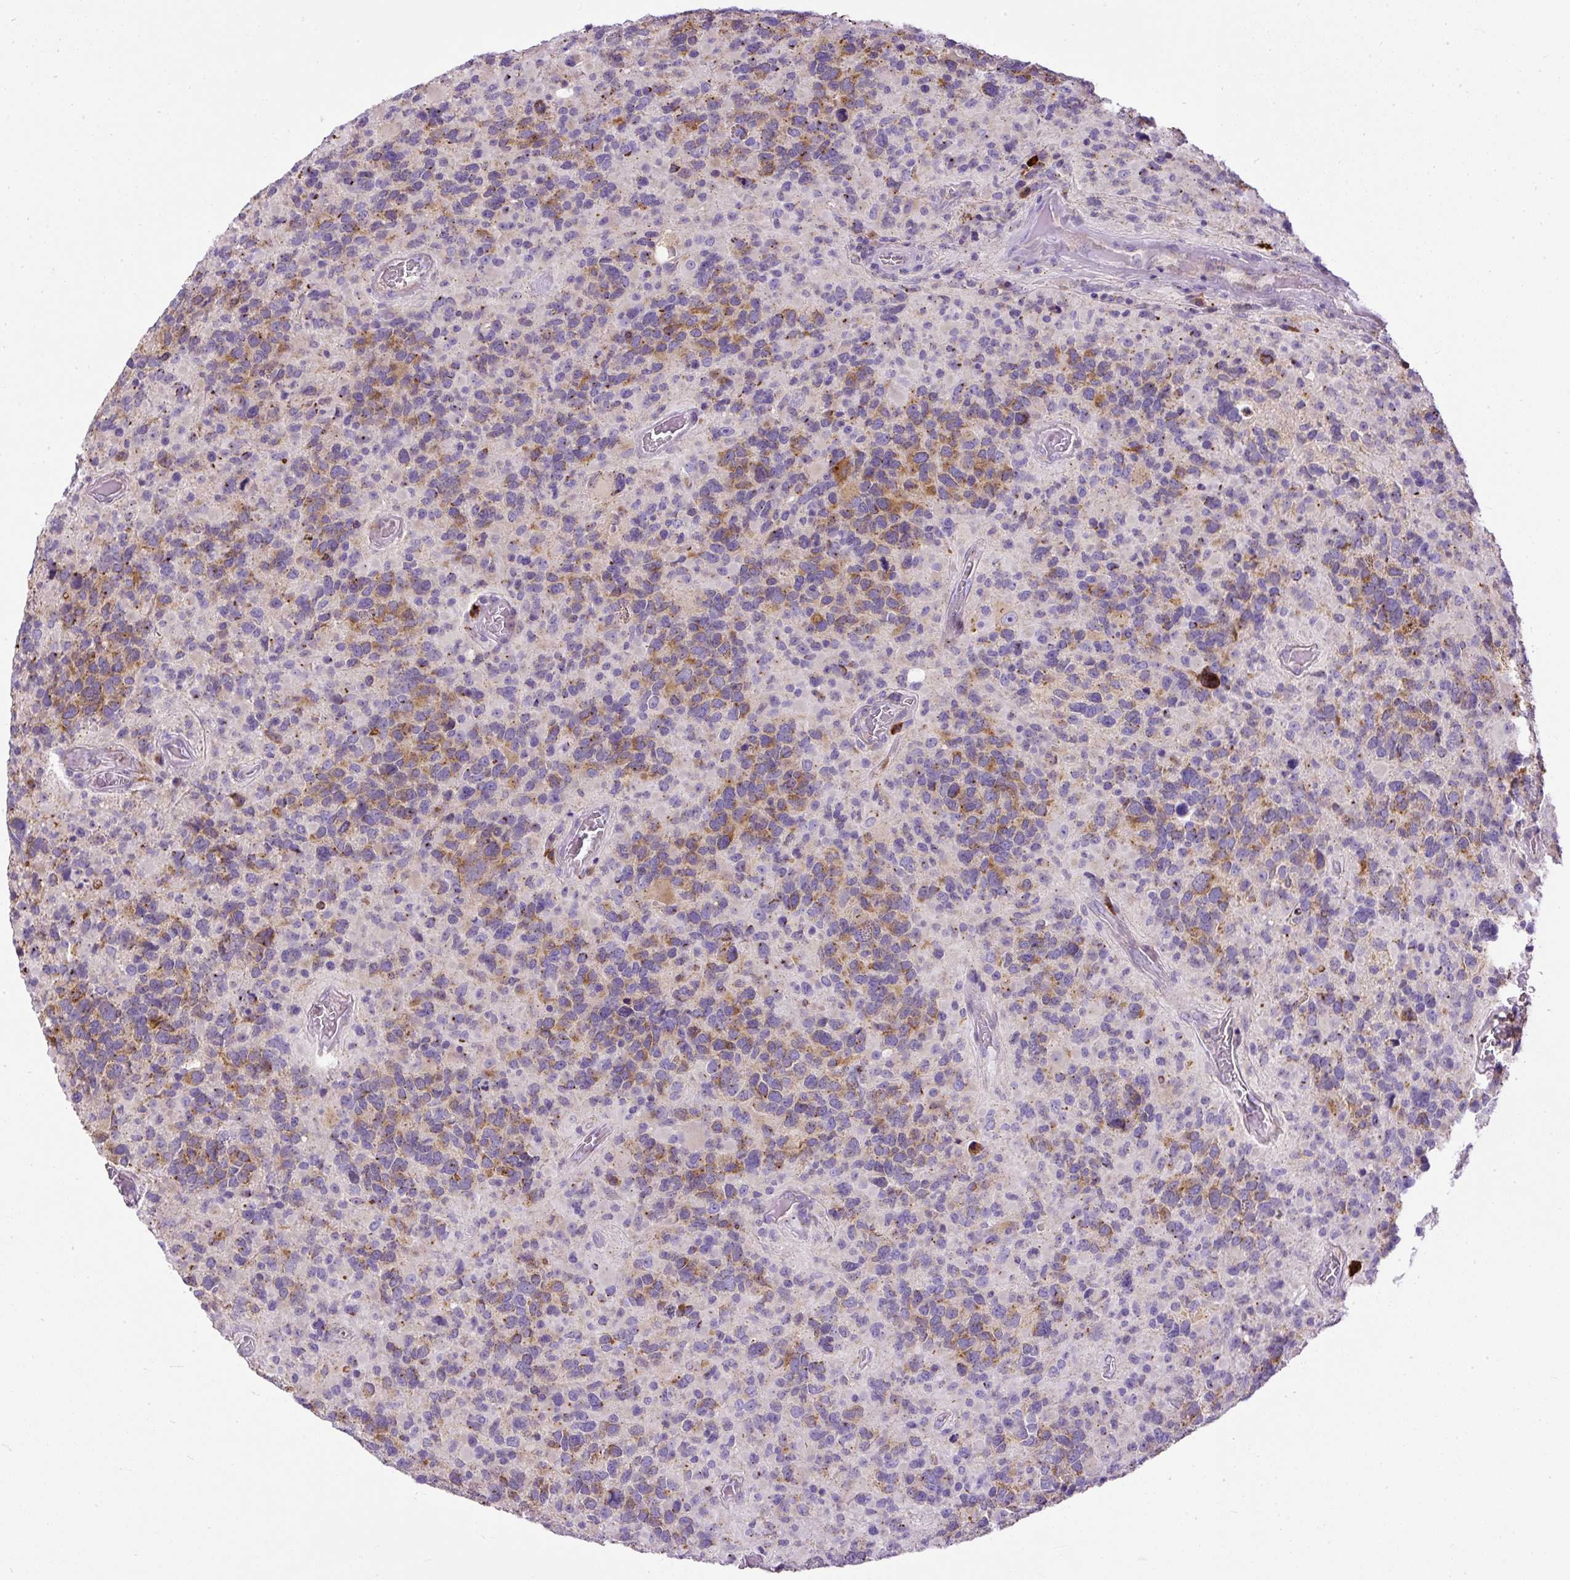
{"staining": {"intensity": "moderate", "quantity": "25%-75%", "location": "cytoplasmic/membranous"}, "tissue": "glioma", "cell_type": "Tumor cells", "image_type": "cancer", "snomed": [{"axis": "morphology", "description": "Glioma, malignant, High grade"}, {"axis": "topography", "description": "Brain"}], "caption": "Glioma was stained to show a protein in brown. There is medium levels of moderate cytoplasmic/membranous staining in approximately 25%-75% of tumor cells. (DAB (3,3'-diaminobenzidine) IHC, brown staining for protein, blue staining for nuclei).", "gene": "CFAP47", "patient": {"sex": "female", "age": 40}}